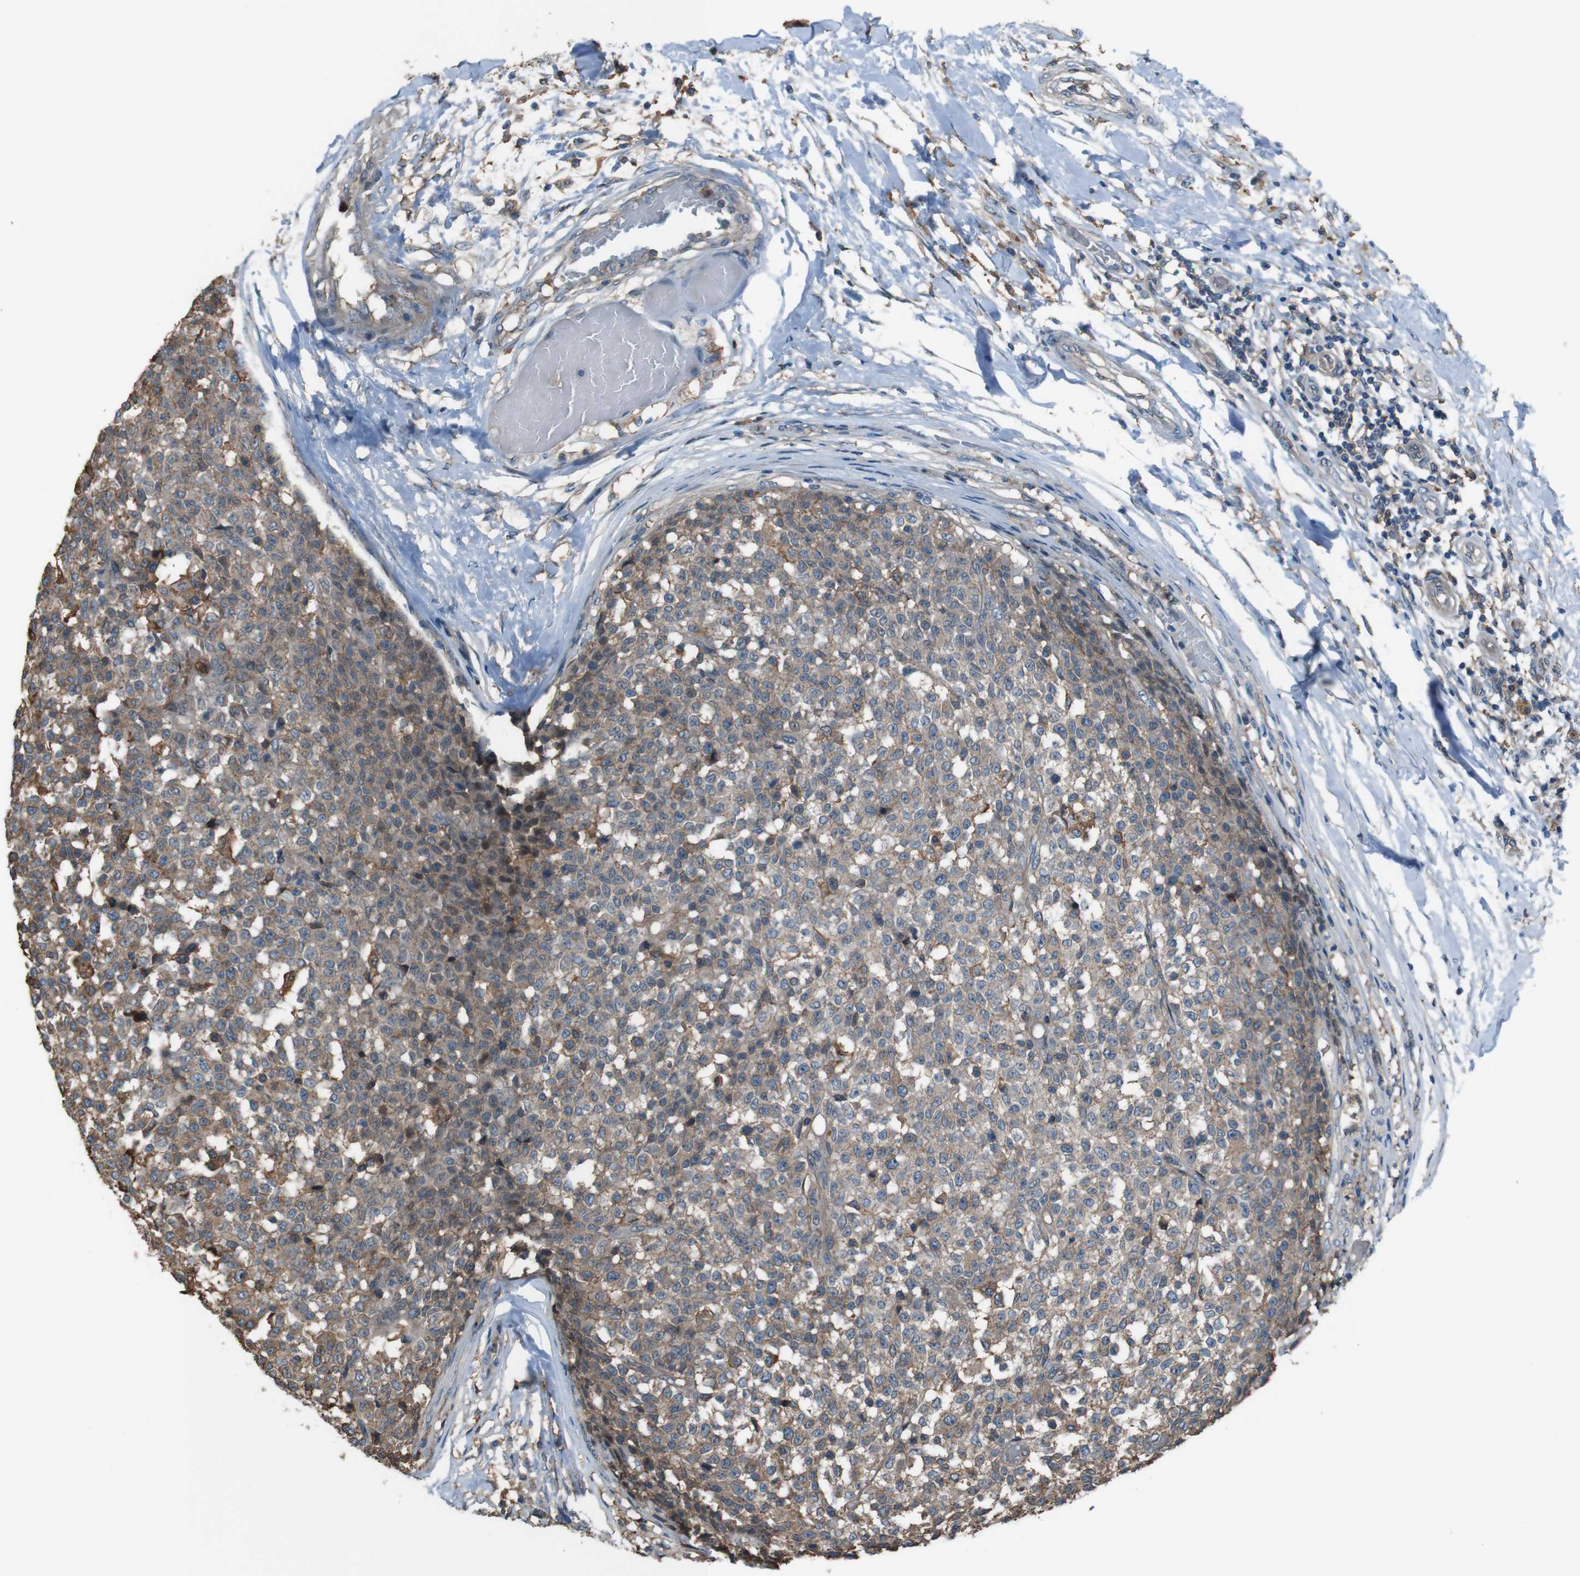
{"staining": {"intensity": "moderate", "quantity": "<25%", "location": "cytoplasmic/membranous"}, "tissue": "testis cancer", "cell_type": "Tumor cells", "image_type": "cancer", "snomed": [{"axis": "morphology", "description": "Seminoma, NOS"}, {"axis": "topography", "description": "Testis"}], "caption": "IHC histopathology image of neoplastic tissue: testis seminoma stained using immunohistochemistry shows low levels of moderate protein expression localized specifically in the cytoplasmic/membranous of tumor cells, appearing as a cytoplasmic/membranous brown color.", "gene": "ATP2B1", "patient": {"sex": "male", "age": 59}}